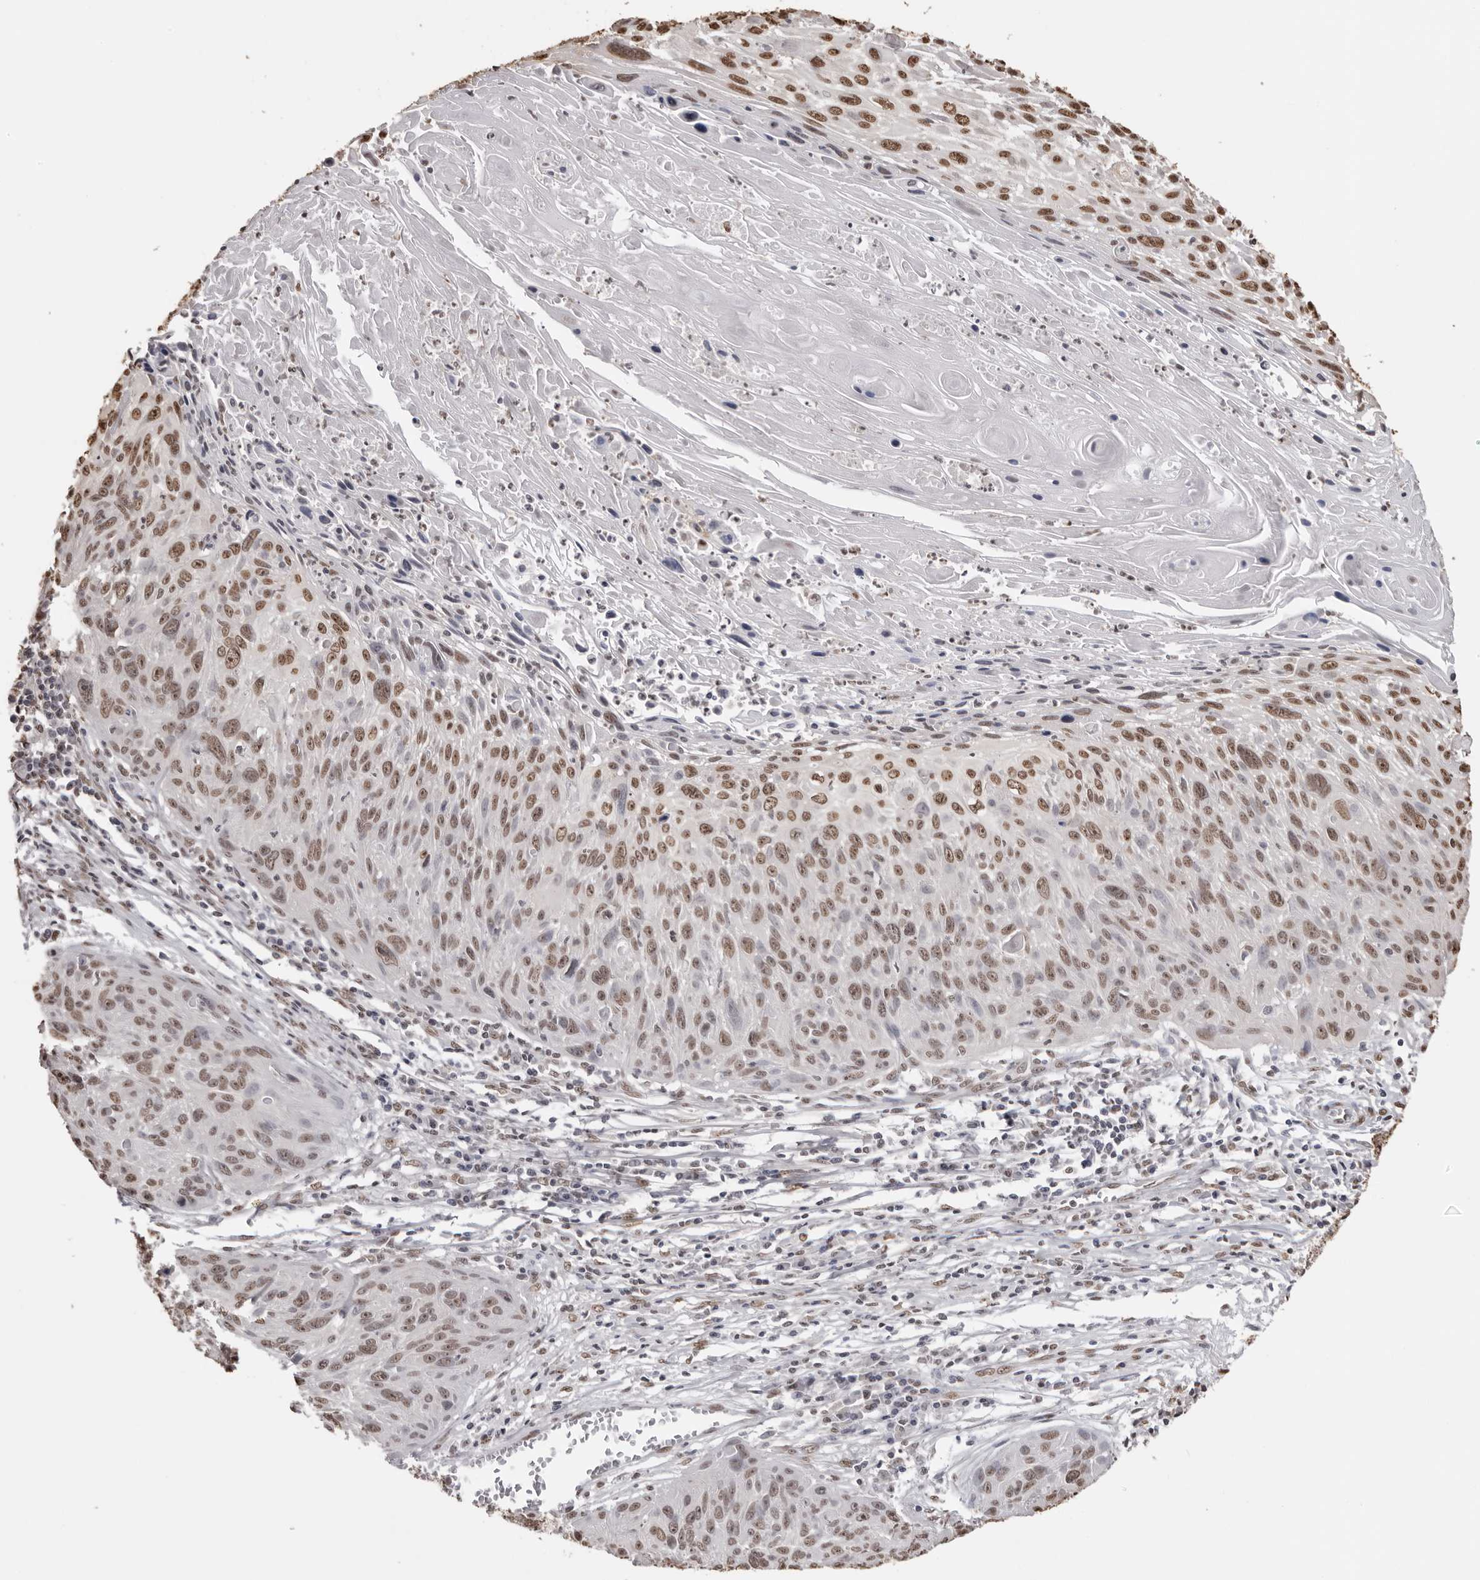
{"staining": {"intensity": "moderate", "quantity": ">75%", "location": "nuclear"}, "tissue": "cervical cancer", "cell_type": "Tumor cells", "image_type": "cancer", "snomed": [{"axis": "morphology", "description": "Squamous cell carcinoma, NOS"}, {"axis": "topography", "description": "Cervix"}], "caption": "Immunohistochemistry (IHC) image of neoplastic tissue: cervical cancer stained using immunohistochemistry (IHC) reveals medium levels of moderate protein expression localized specifically in the nuclear of tumor cells, appearing as a nuclear brown color.", "gene": "OLIG3", "patient": {"sex": "female", "age": 51}}